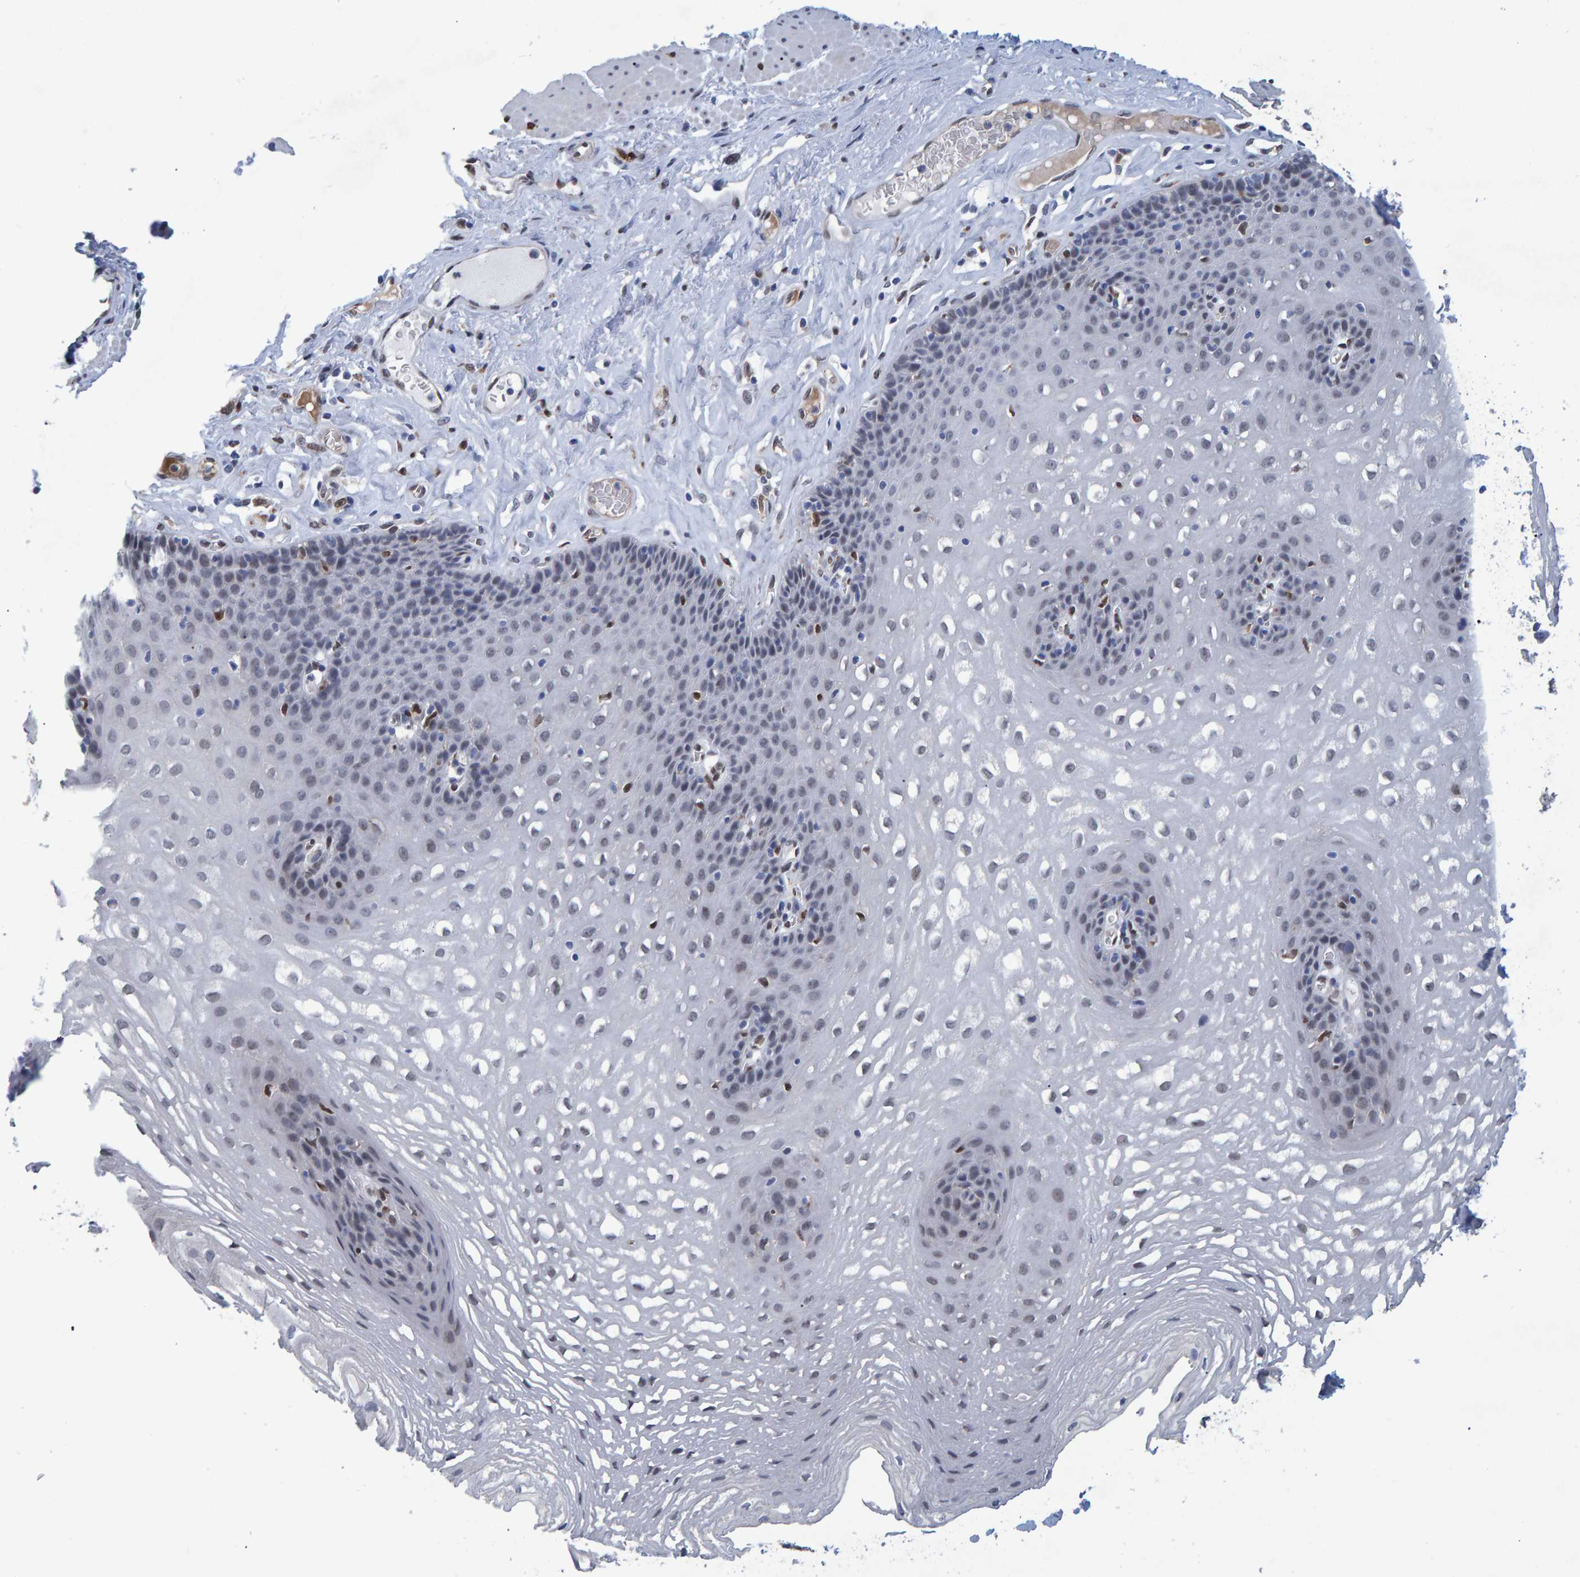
{"staining": {"intensity": "weak", "quantity": "<25%", "location": "nuclear"}, "tissue": "esophagus", "cell_type": "Squamous epithelial cells", "image_type": "normal", "snomed": [{"axis": "morphology", "description": "Normal tissue, NOS"}, {"axis": "topography", "description": "Esophagus"}], "caption": "Protein analysis of unremarkable esophagus exhibits no significant positivity in squamous epithelial cells.", "gene": "QKI", "patient": {"sex": "female", "age": 66}}